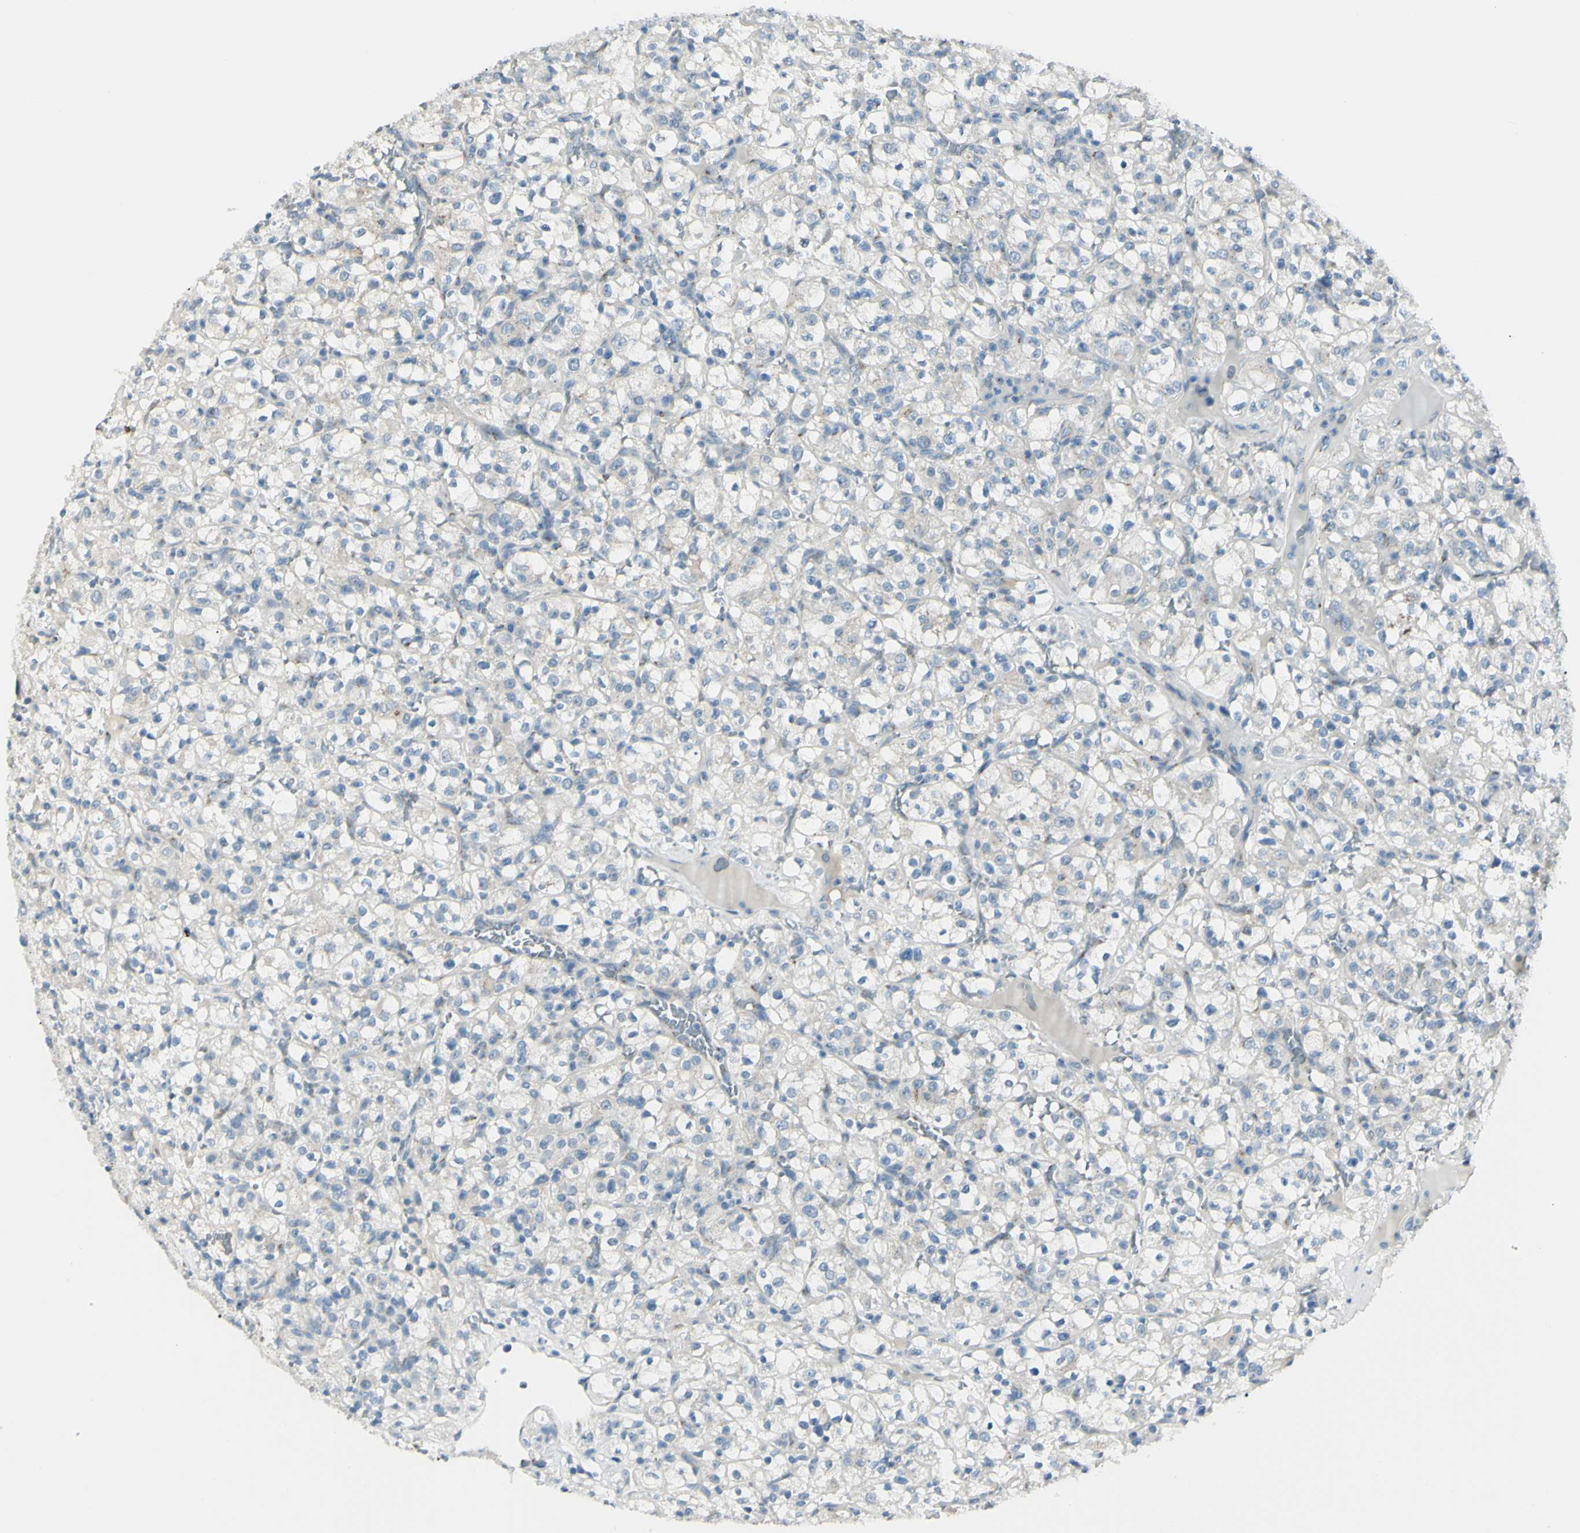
{"staining": {"intensity": "moderate", "quantity": "<25%", "location": "cytoplasmic/membranous"}, "tissue": "renal cancer", "cell_type": "Tumor cells", "image_type": "cancer", "snomed": [{"axis": "morphology", "description": "Normal tissue, NOS"}, {"axis": "morphology", "description": "Adenocarcinoma, NOS"}, {"axis": "topography", "description": "Kidney"}], "caption": "High-magnification brightfield microscopy of renal cancer (adenocarcinoma) stained with DAB (brown) and counterstained with hematoxylin (blue). tumor cells exhibit moderate cytoplasmic/membranous staining is seen in about<25% of cells. (Brightfield microscopy of DAB IHC at high magnification).", "gene": "B4GALT1", "patient": {"sex": "female", "age": 72}}